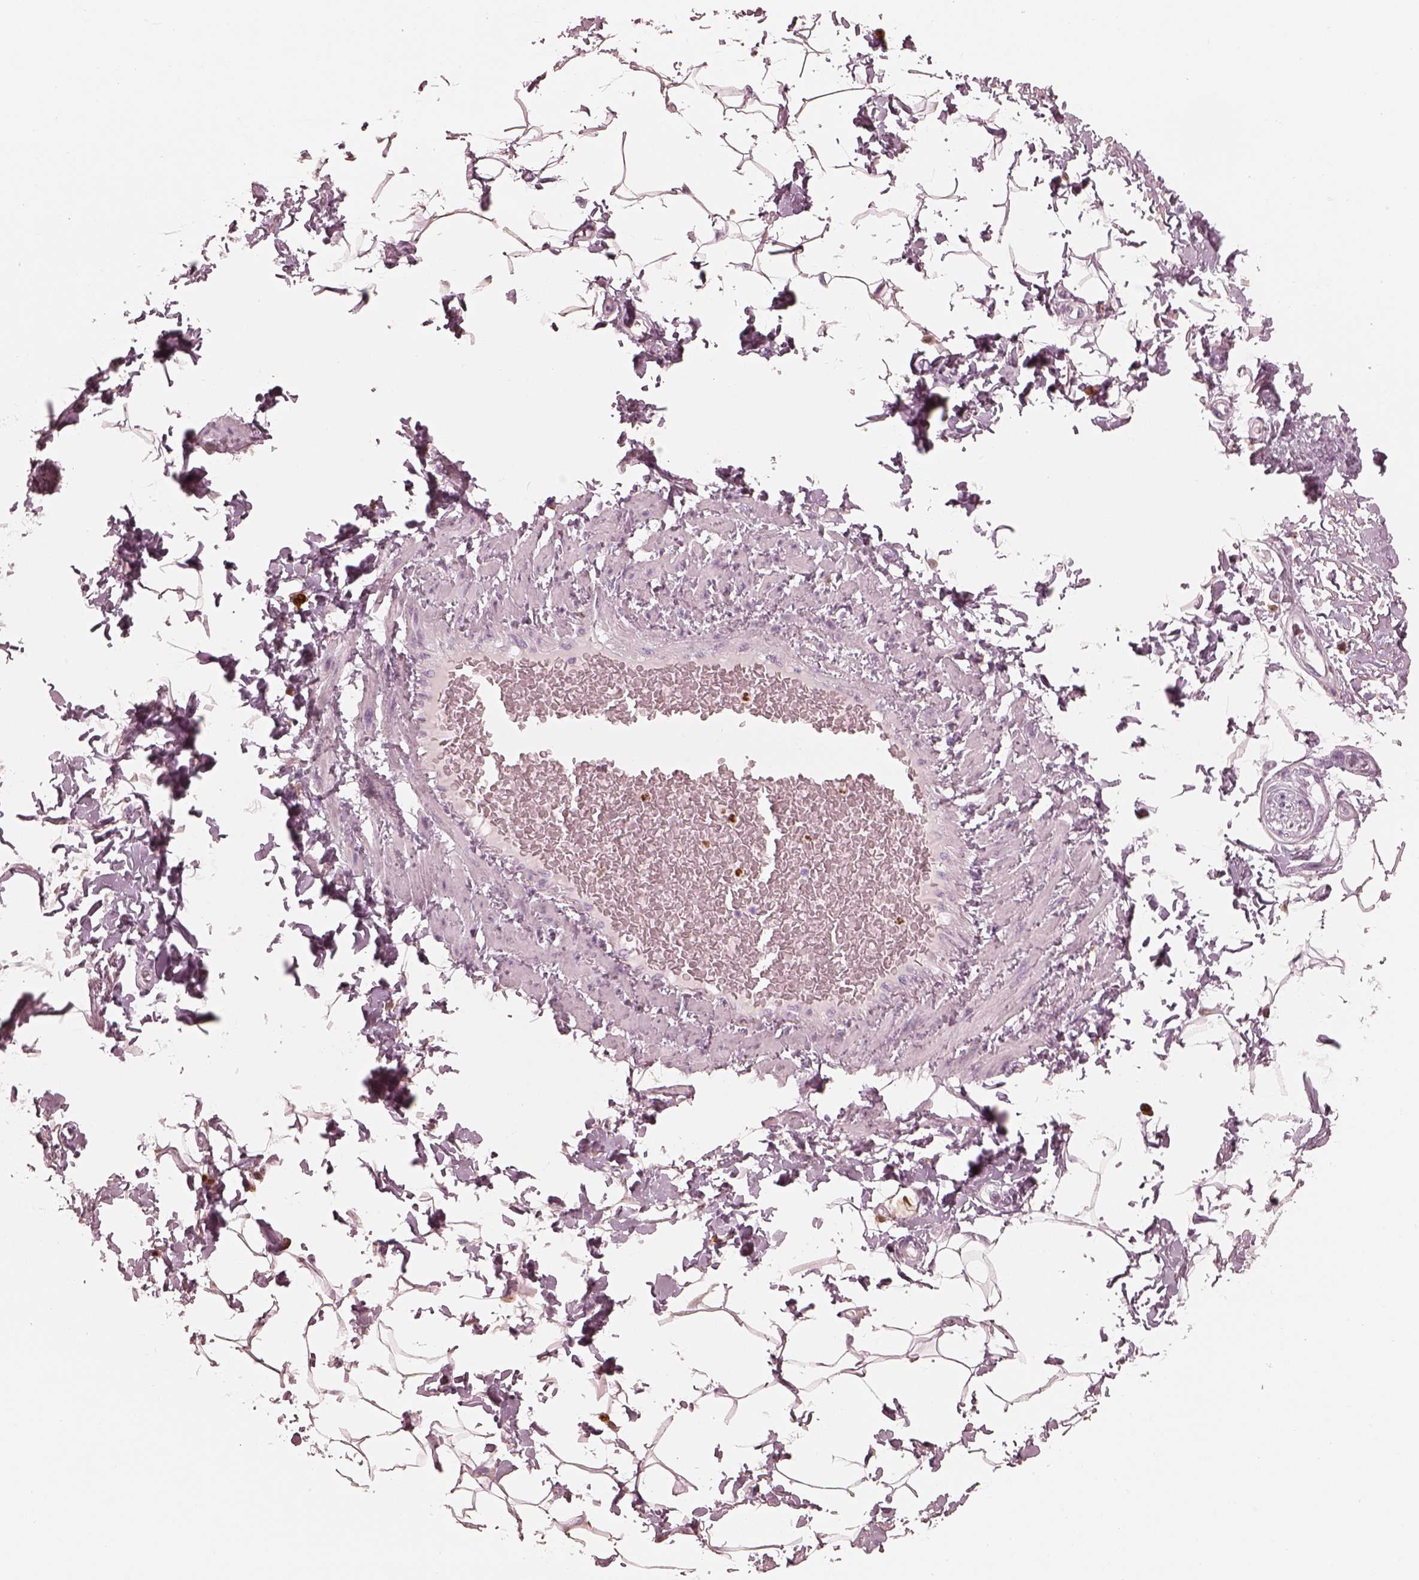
{"staining": {"intensity": "negative", "quantity": "none", "location": "none"}, "tissue": "adipose tissue", "cell_type": "Adipocytes", "image_type": "normal", "snomed": [{"axis": "morphology", "description": "Normal tissue, NOS"}, {"axis": "topography", "description": "Peripheral nerve tissue"}], "caption": "Adipocytes are negative for protein expression in normal human adipose tissue.", "gene": "ALOX5", "patient": {"sex": "male", "age": 51}}